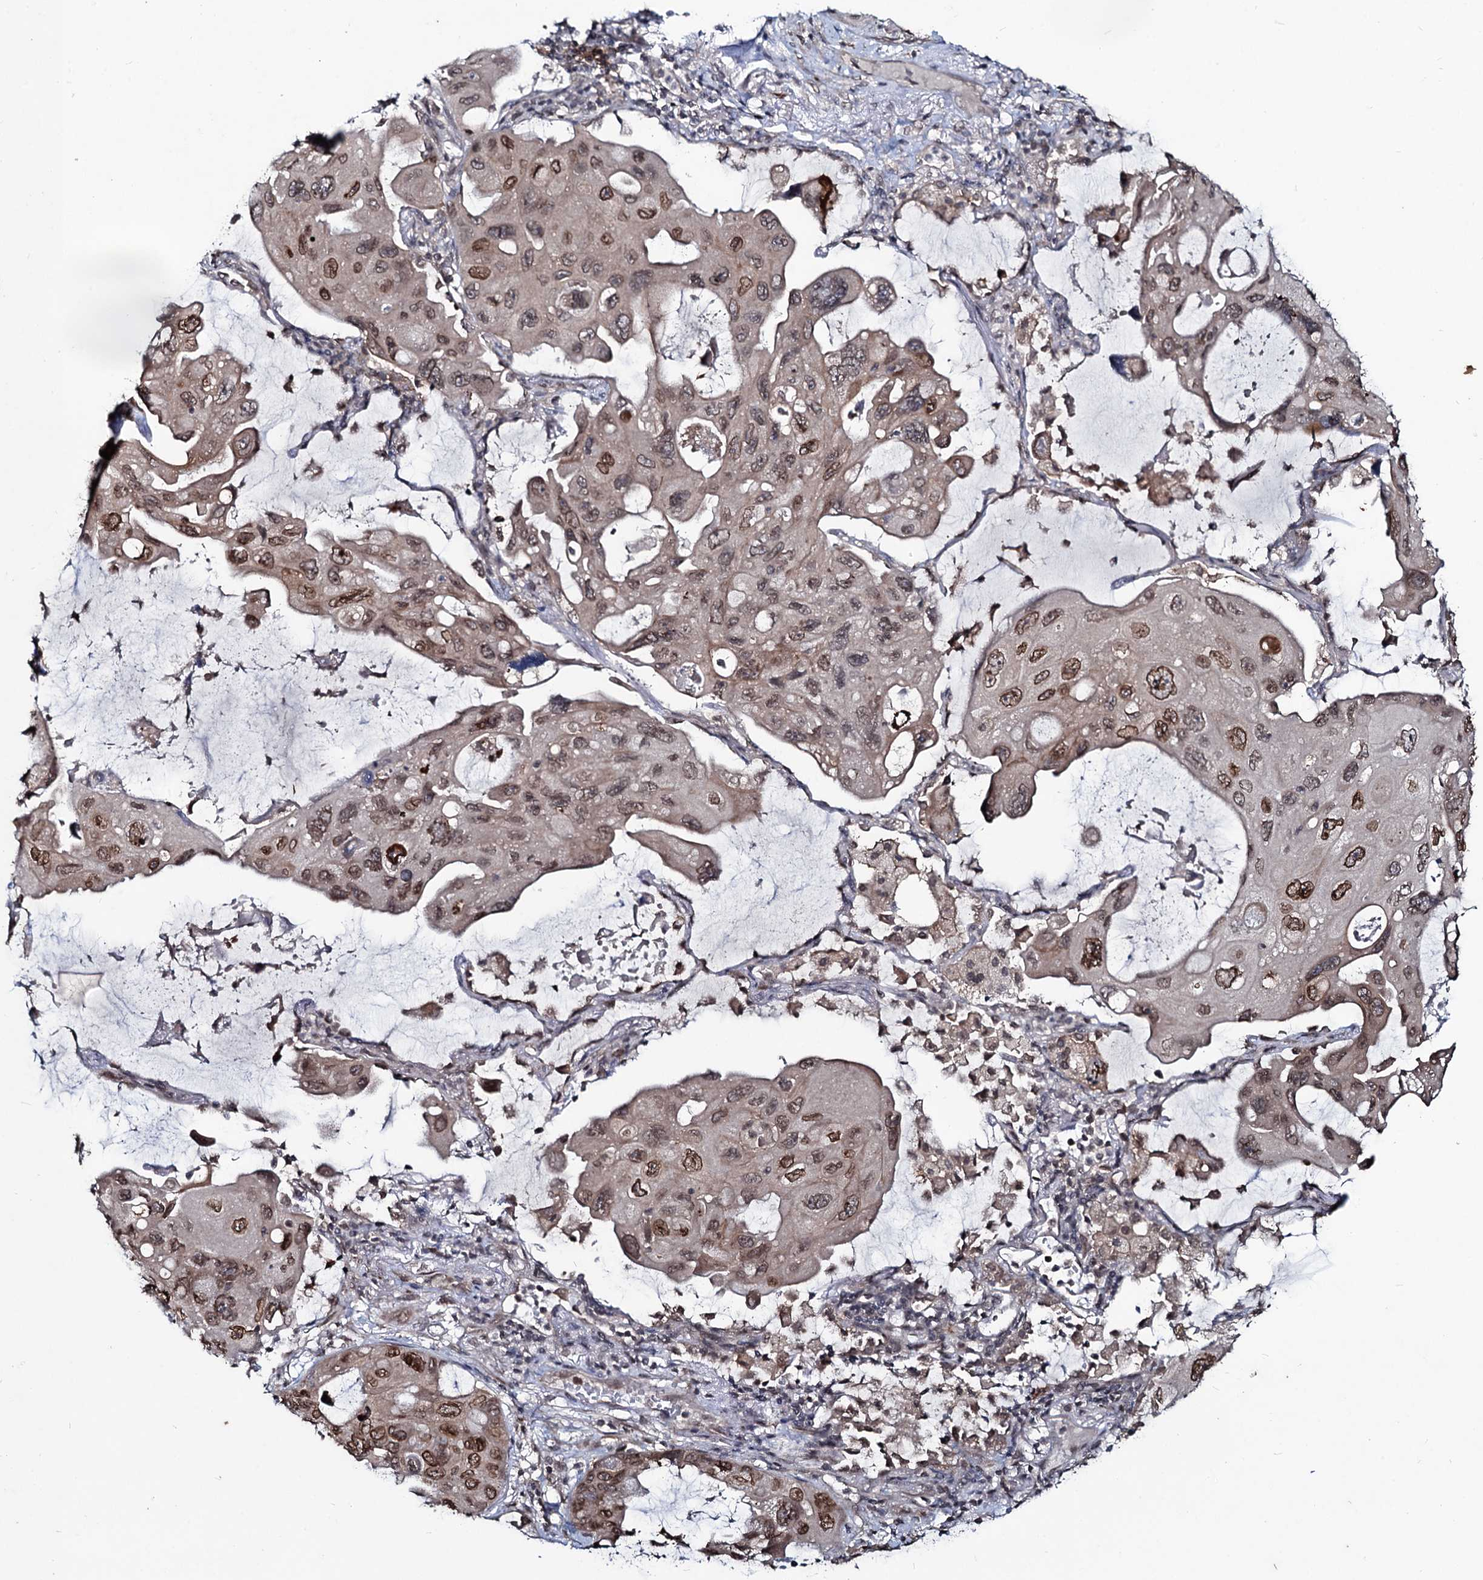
{"staining": {"intensity": "moderate", "quantity": ">75%", "location": "cytoplasmic/membranous,nuclear"}, "tissue": "lung cancer", "cell_type": "Tumor cells", "image_type": "cancer", "snomed": [{"axis": "morphology", "description": "Squamous cell carcinoma, NOS"}, {"axis": "topography", "description": "Lung"}], "caption": "Lung cancer (squamous cell carcinoma) stained with a protein marker demonstrates moderate staining in tumor cells.", "gene": "RNF6", "patient": {"sex": "female", "age": 73}}